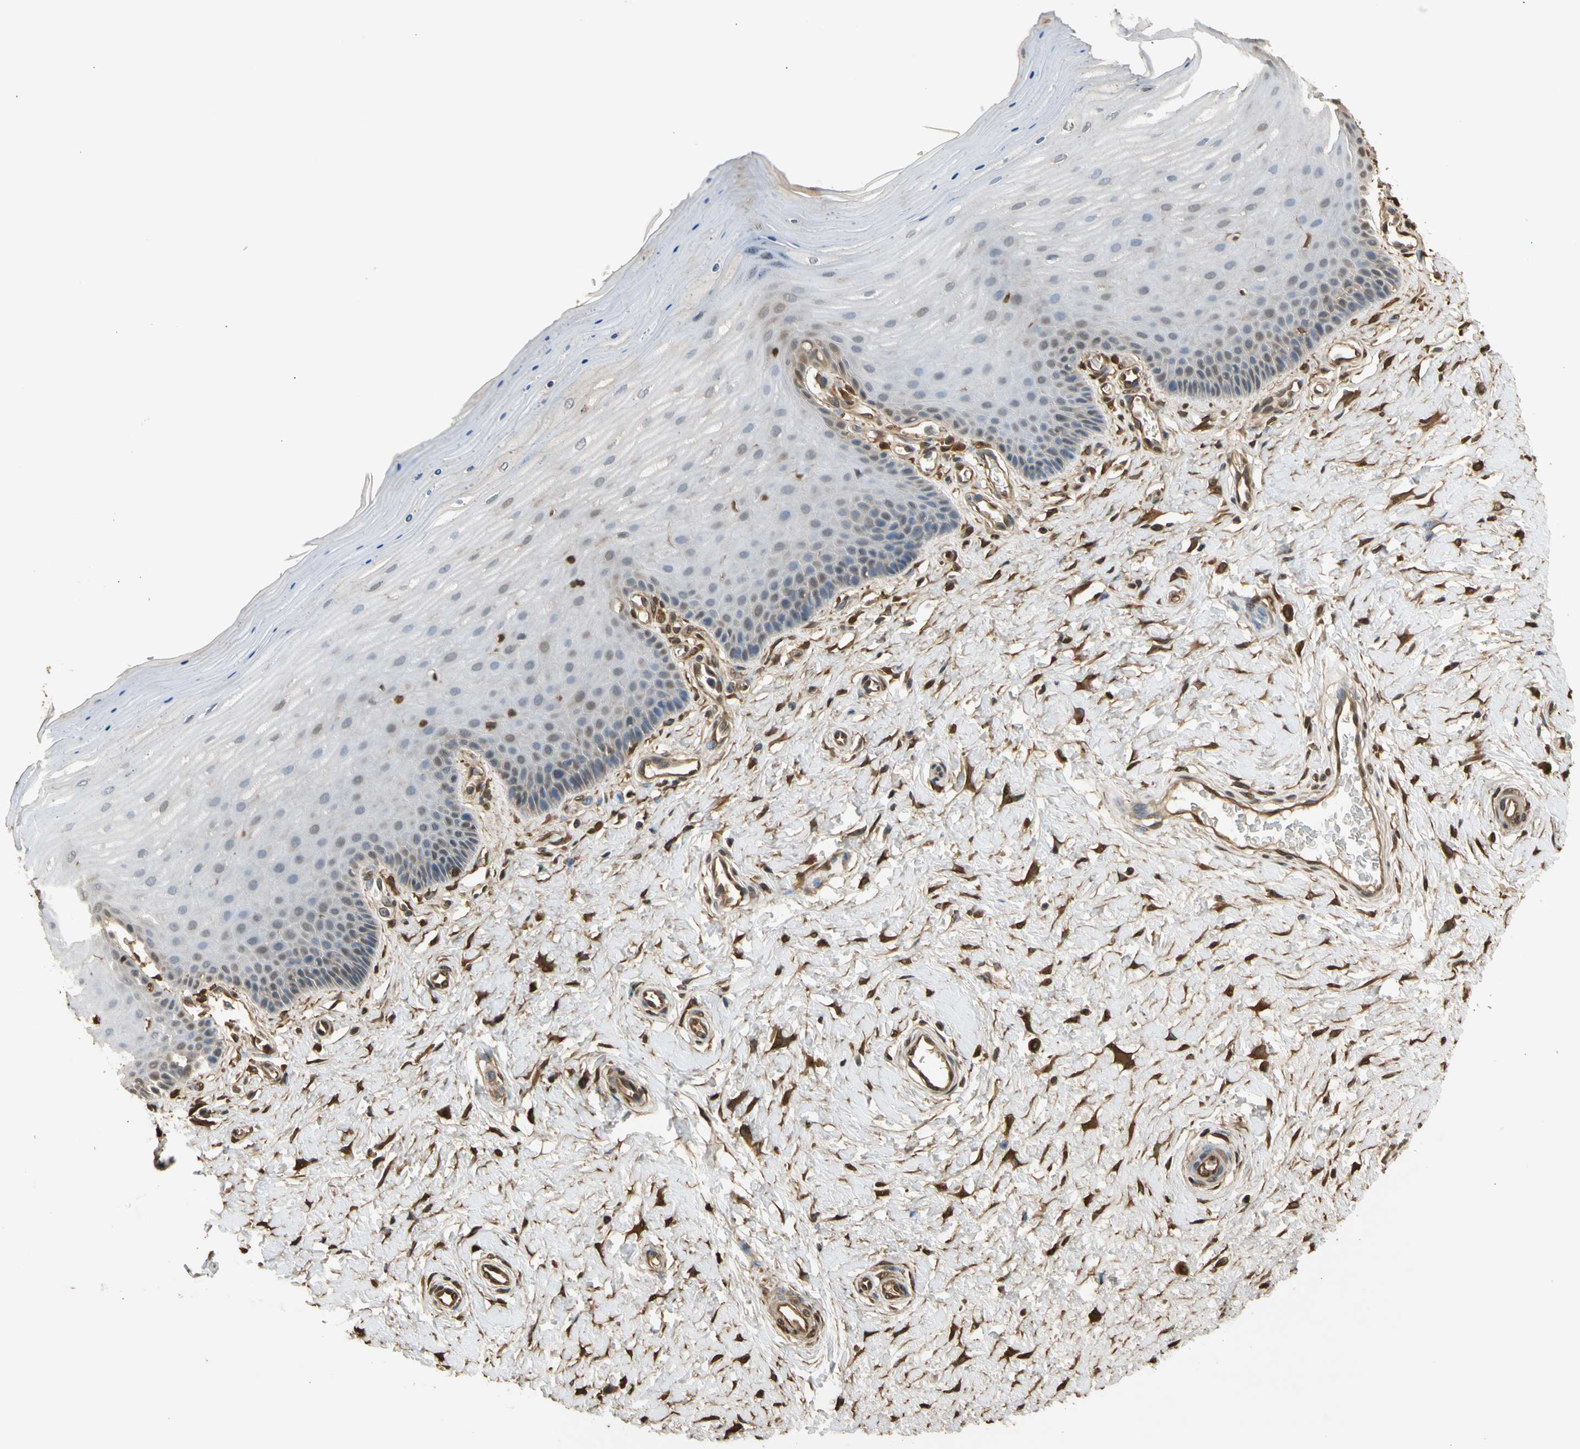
{"staining": {"intensity": "moderate", "quantity": ">75%", "location": "cytoplasmic/membranous,nuclear"}, "tissue": "cervix", "cell_type": "Glandular cells", "image_type": "normal", "snomed": [{"axis": "morphology", "description": "Normal tissue, NOS"}, {"axis": "topography", "description": "Cervix"}], "caption": "Cervix stained with DAB (3,3'-diaminobenzidine) immunohistochemistry displays medium levels of moderate cytoplasmic/membranous,nuclear positivity in about >75% of glandular cells. (DAB IHC with brightfield microscopy, high magnification).", "gene": "S100A6", "patient": {"sex": "female", "age": 55}}